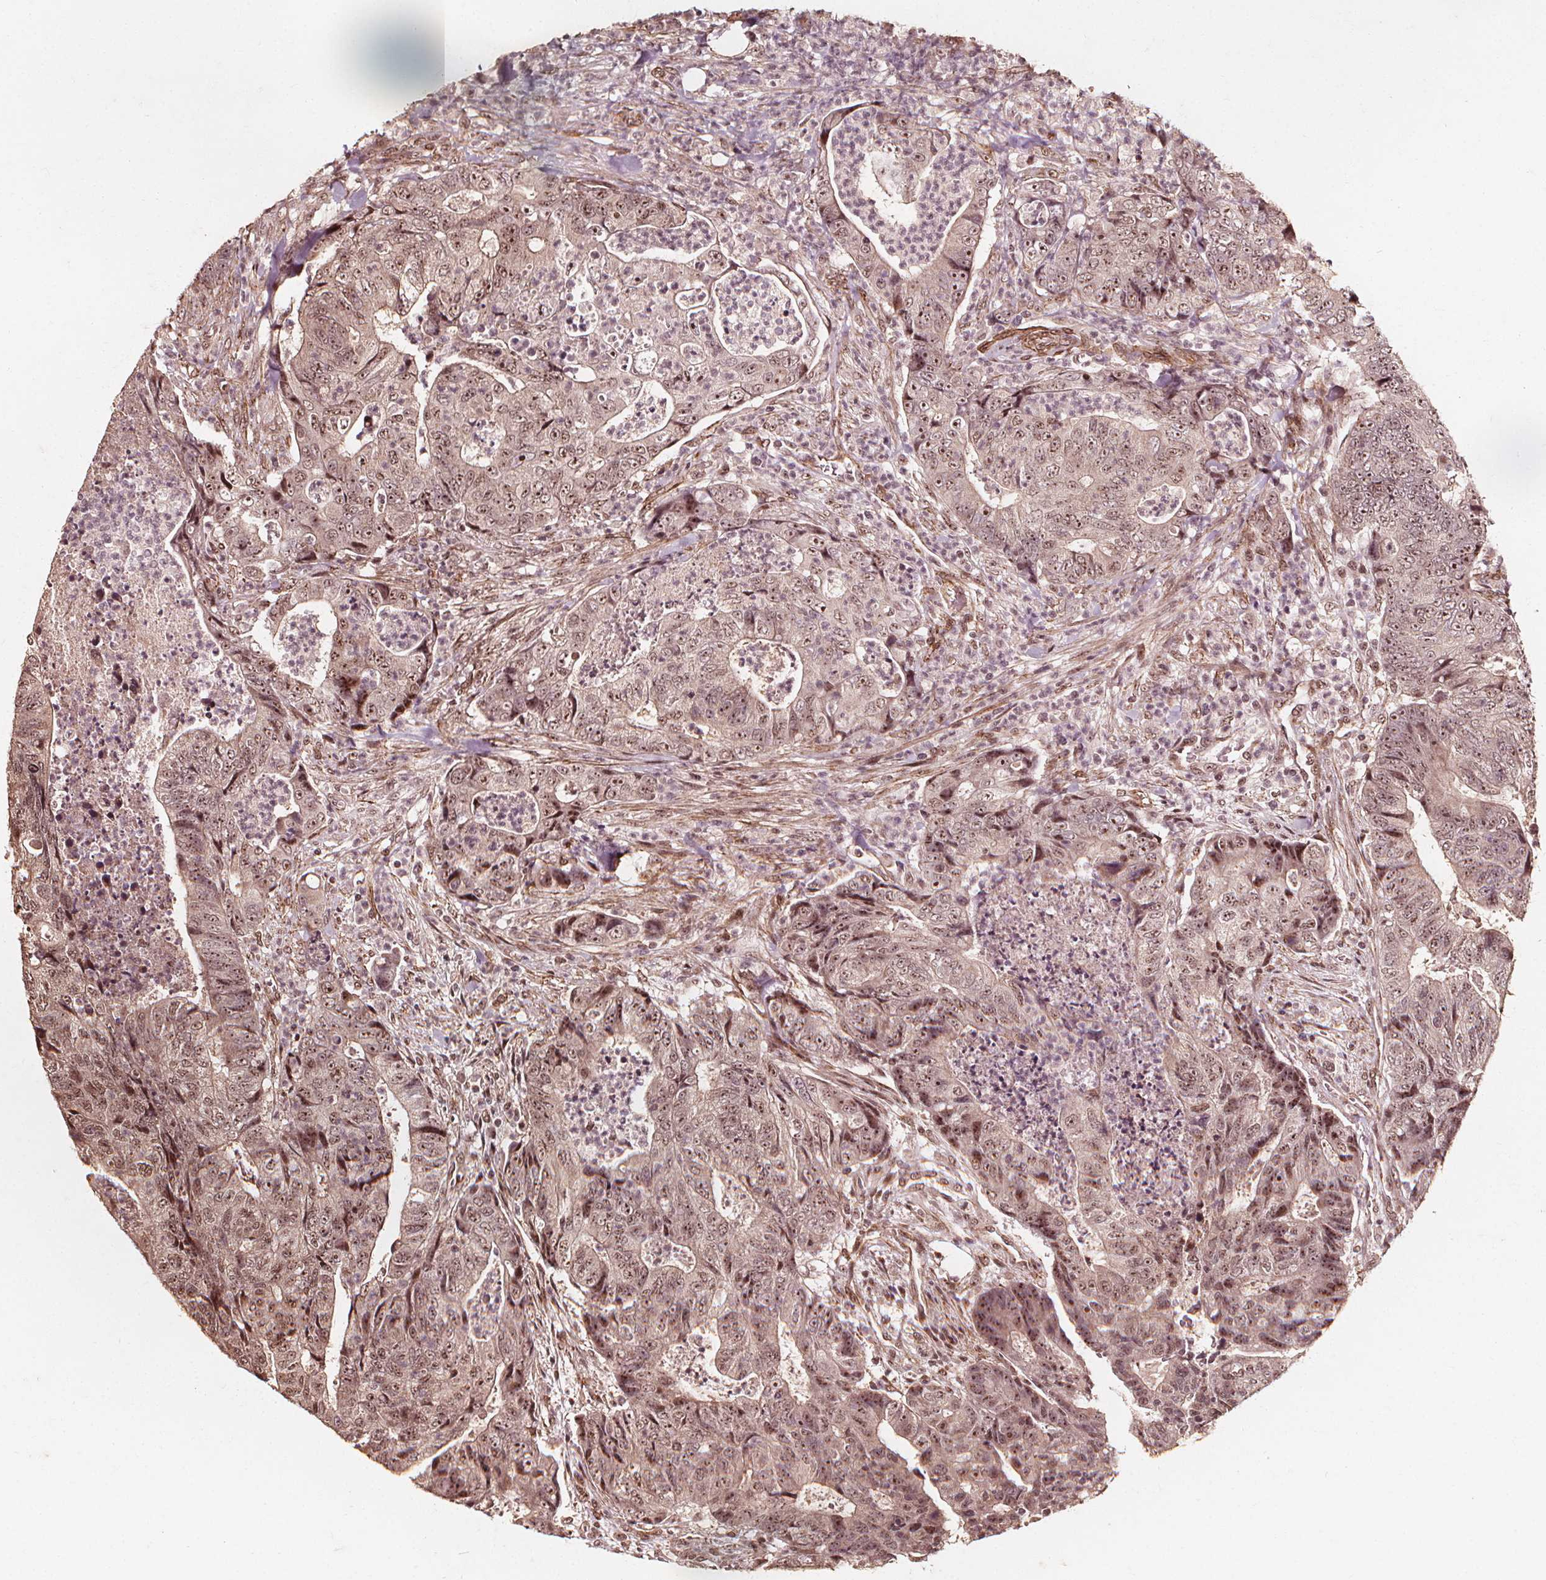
{"staining": {"intensity": "moderate", "quantity": ">75%", "location": "nuclear"}, "tissue": "colorectal cancer", "cell_type": "Tumor cells", "image_type": "cancer", "snomed": [{"axis": "morphology", "description": "Adenocarcinoma, NOS"}, {"axis": "topography", "description": "Colon"}], "caption": "Protein staining of colorectal cancer tissue reveals moderate nuclear expression in approximately >75% of tumor cells.", "gene": "EXOSC9", "patient": {"sex": "female", "age": 48}}